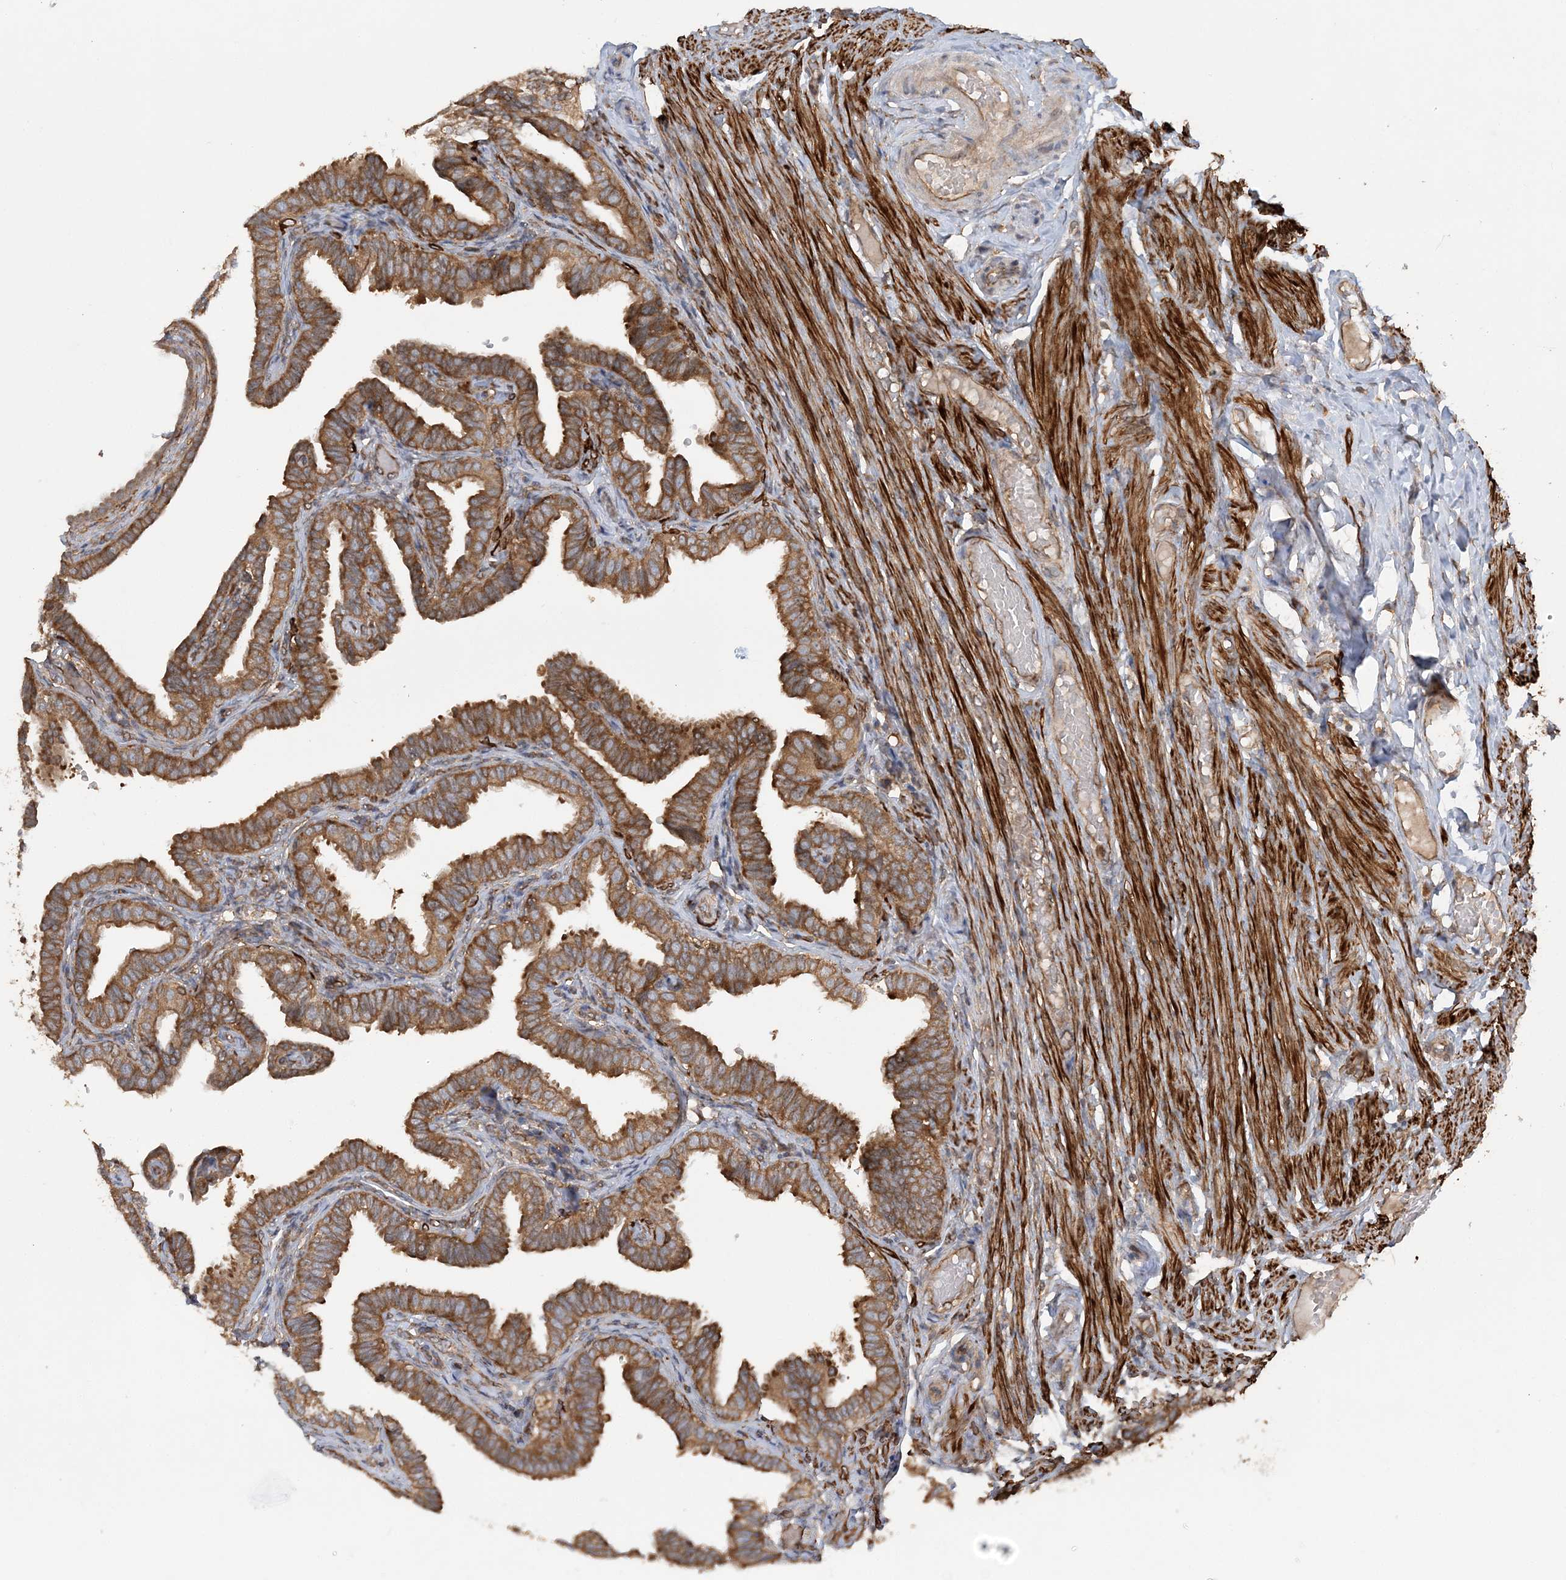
{"staining": {"intensity": "moderate", "quantity": ">75%", "location": "cytoplasmic/membranous"}, "tissue": "fallopian tube", "cell_type": "Glandular cells", "image_type": "normal", "snomed": [{"axis": "morphology", "description": "Normal tissue, NOS"}, {"axis": "topography", "description": "Fallopian tube"}], "caption": "Immunohistochemical staining of unremarkable human fallopian tube reveals moderate cytoplasmic/membranous protein positivity in about >75% of glandular cells. (Brightfield microscopy of DAB IHC at high magnification).", "gene": "ACAP2", "patient": {"sex": "female", "age": 39}}